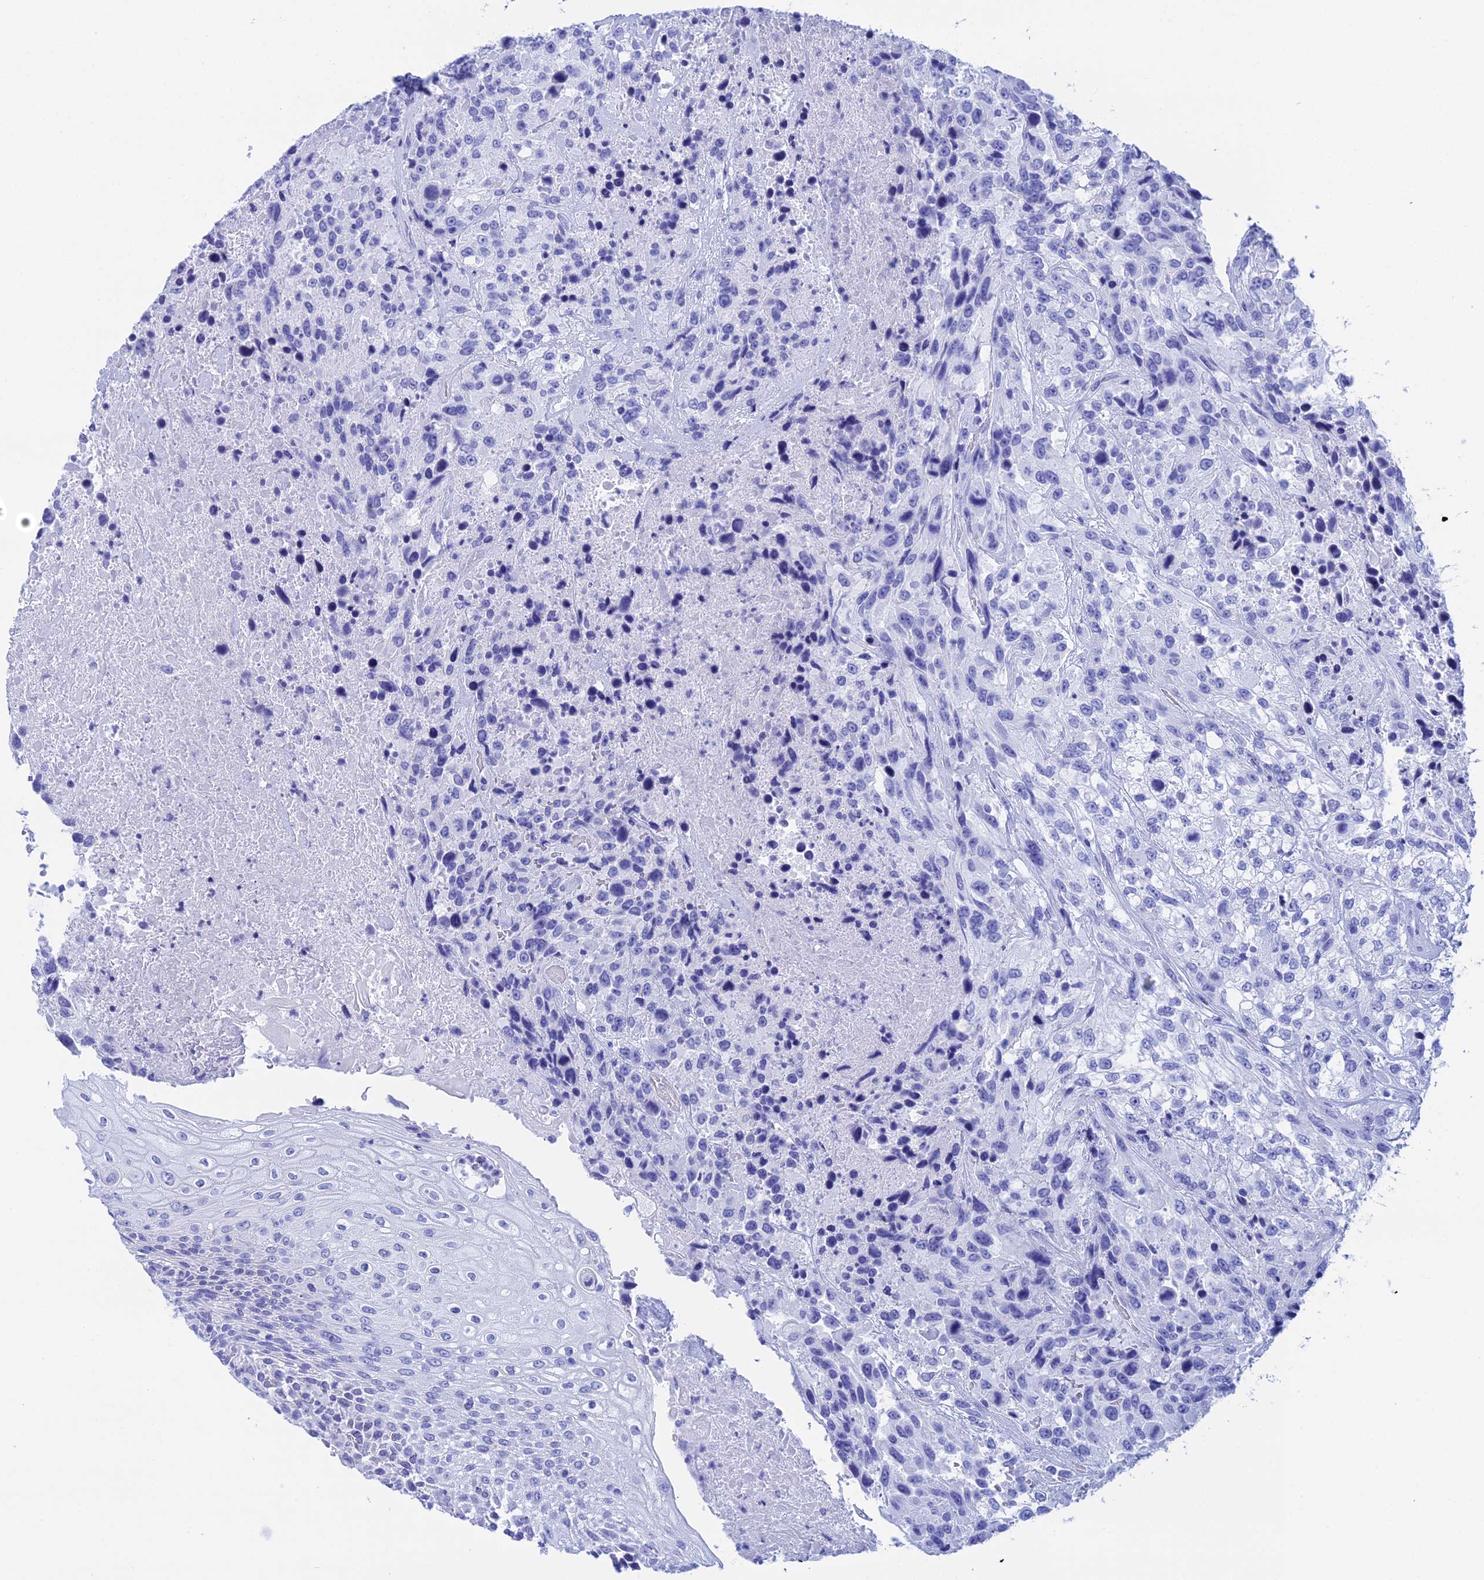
{"staining": {"intensity": "negative", "quantity": "none", "location": "none"}, "tissue": "urothelial cancer", "cell_type": "Tumor cells", "image_type": "cancer", "snomed": [{"axis": "morphology", "description": "Urothelial carcinoma, High grade"}, {"axis": "topography", "description": "Urinary bladder"}], "caption": "Human high-grade urothelial carcinoma stained for a protein using immunohistochemistry (IHC) demonstrates no staining in tumor cells.", "gene": "TEX101", "patient": {"sex": "female", "age": 70}}